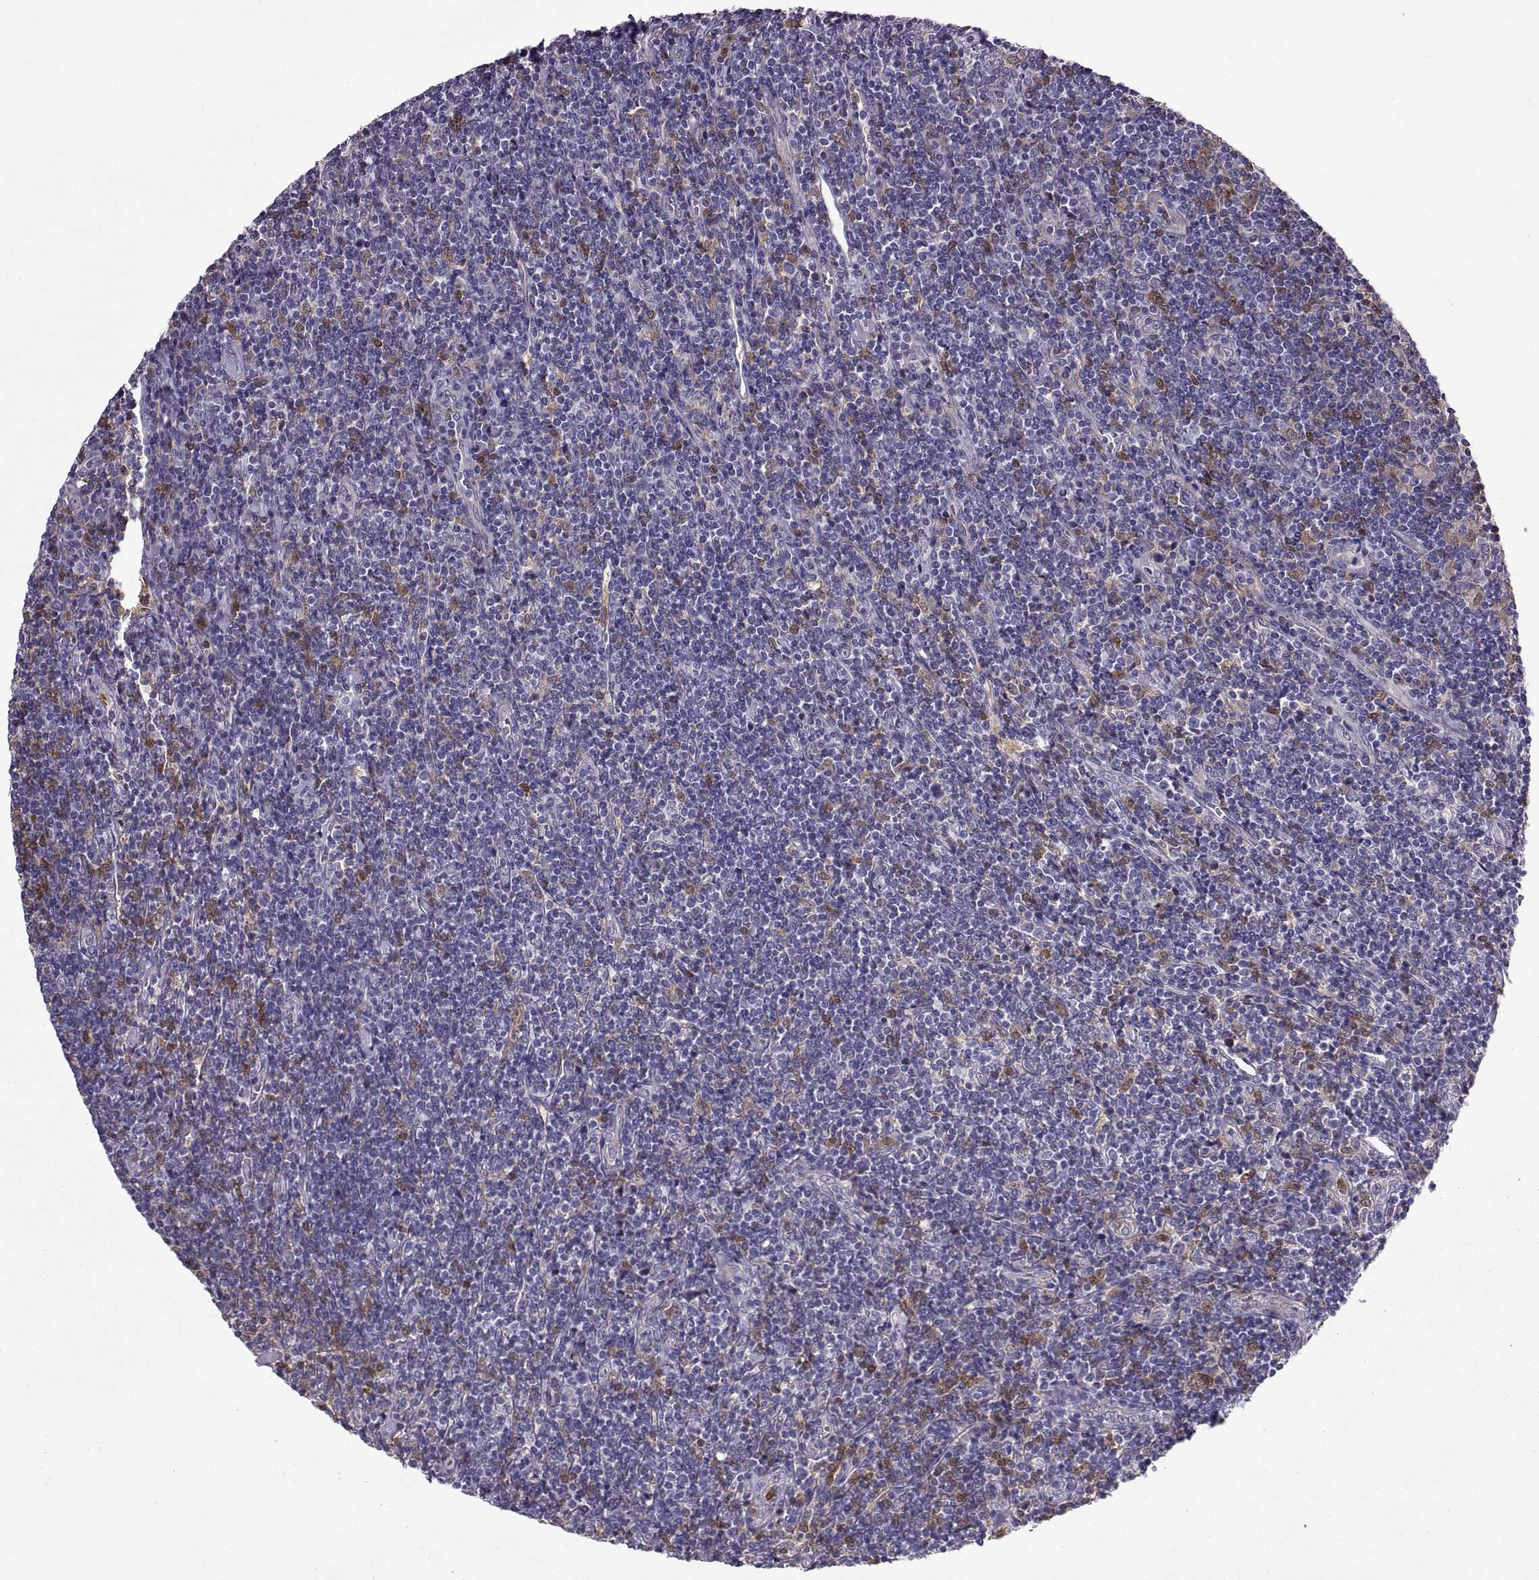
{"staining": {"intensity": "moderate", "quantity": "25%-75%", "location": "cytoplasmic/membranous"}, "tissue": "lymphoma", "cell_type": "Tumor cells", "image_type": "cancer", "snomed": [{"axis": "morphology", "description": "Hodgkin's disease, NOS"}, {"axis": "topography", "description": "Lymph node"}], "caption": "A medium amount of moderate cytoplasmic/membranous expression is present in approximately 25%-75% of tumor cells in Hodgkin's disease tissue. The protein is stained brown, and the nuclei are stained in blue (DAB (3,3'-diaminobenzidine) IHC with brightfield microscopy, high magnification).", "gene": "DOK3", "patient": {"sex": "male", "age": 40}}